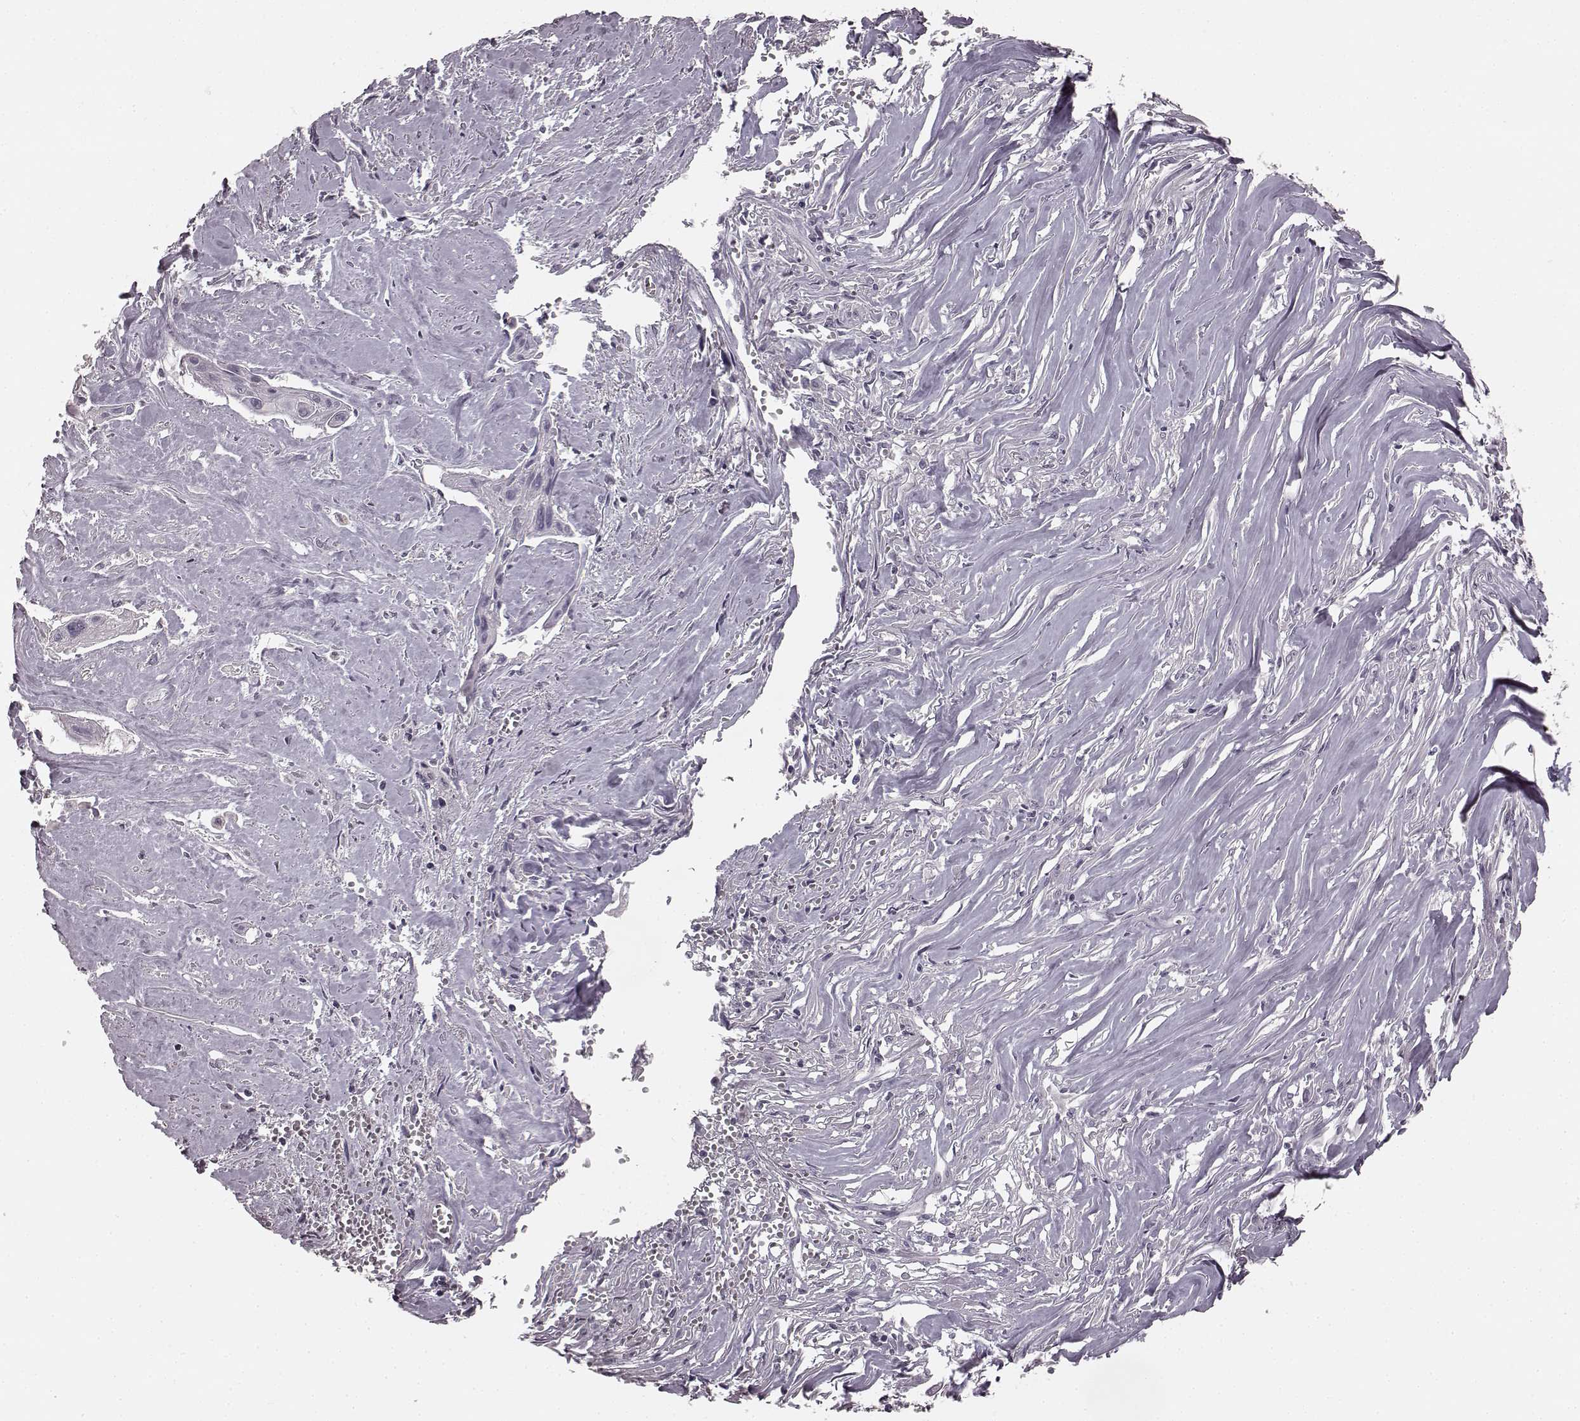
{"staining": {"intensity": "negative", "quantity": "none", "location": "none"}, "tissue": "cervical cancer", "cell_type": "Tumor cells", "image_type": "cancer", "snomed": [{"axis": "morphology", "description": "Squamous cell carcinoma, NOS"}, {"axis": "topography", "description": "Cervix"}], "caption": "High magnification brightfield microscopy of cervical squamous cell carcinoma stained with DAB (brown) and counterstained with hematoxylin (blue): tumor cells show no significant expression.", "gene": "RIT2", "patient": {"sex": "female", "age": 49}}